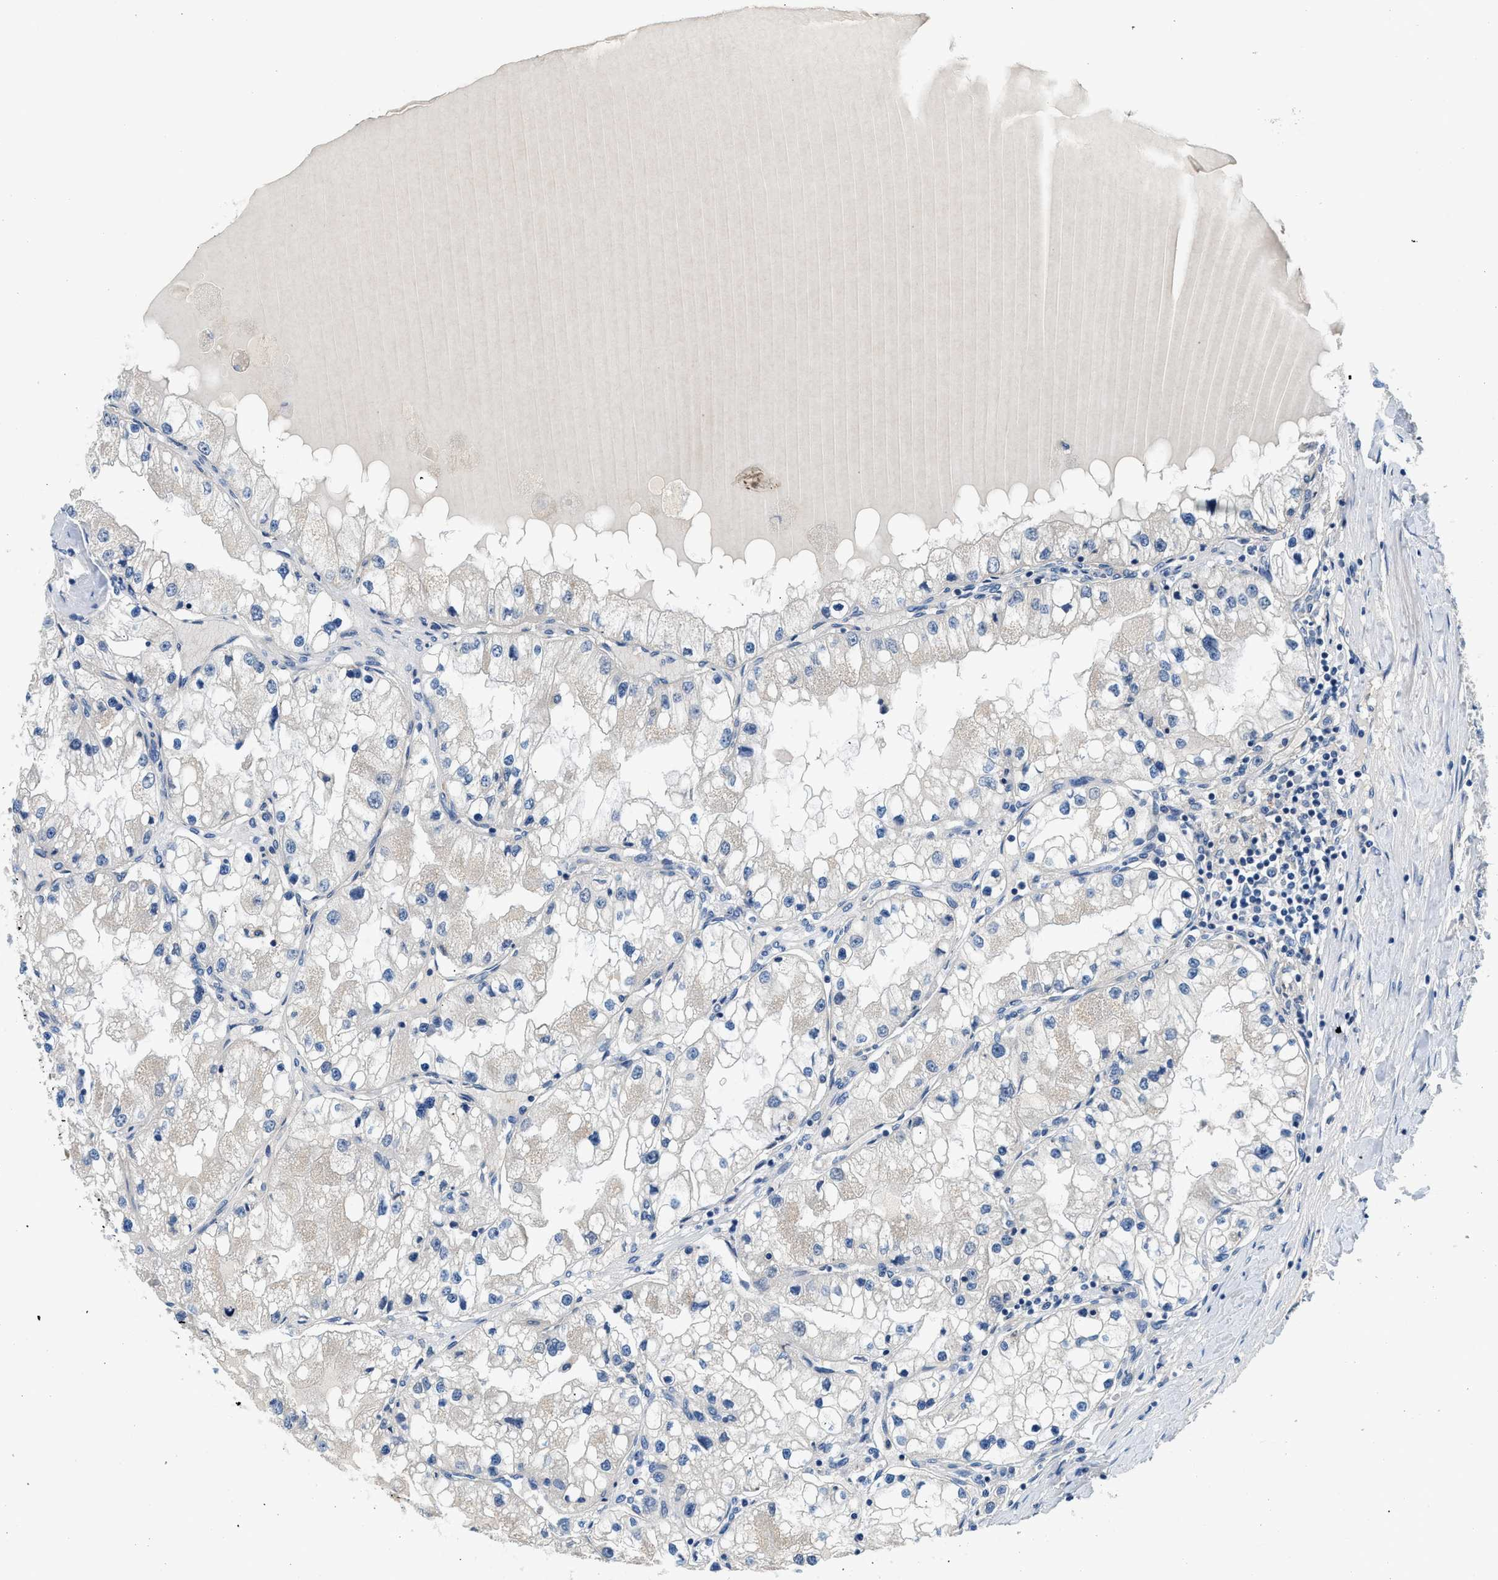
{"staining": {"intensity": "negative", "quantity": "none", "location": "none"}, "tissue": "renal cancer", "cell_type": "Tumor cells", "image_type": "cancer", "snomed": [{"axis": "morphology", "description": "Adenocarcinoma, NOS"}, {"axis": "topography", "description": "Kidney"}], "caption": "High magnification brightfield microscopy of adenocarcinoma (renal) stained with DAB (brown) and counterstained with hematoxylin (blue): tumor cells show no significant expression.", "gene": "LPIN2", "patient": {"sex": "male", "age": 68}}